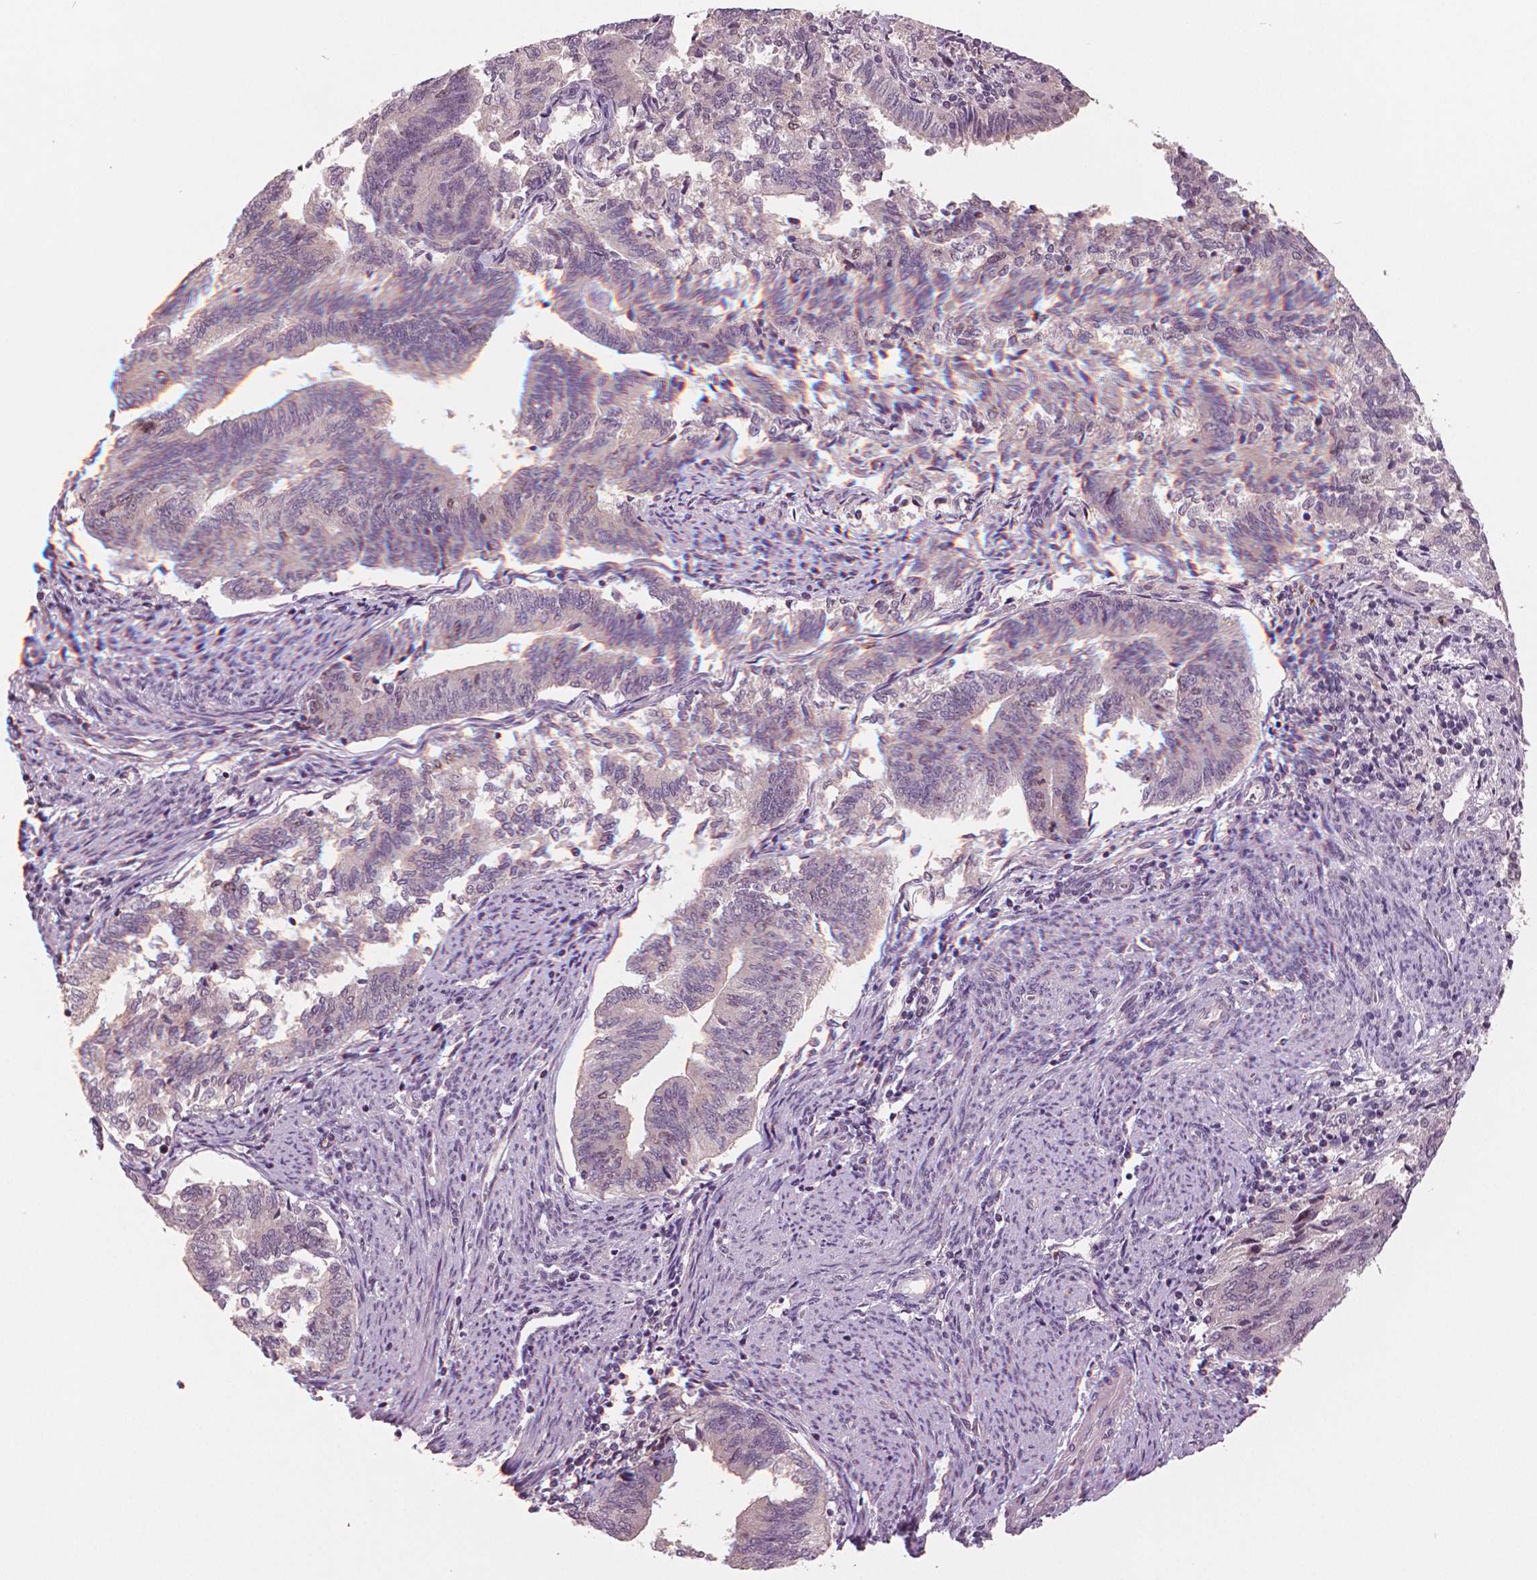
{"staining": {"intensity": "weak", "quantity": "<25%", "location": "nuclear"}, "tissue": "endometrial cancer", "cell_type": "Tumor cells", "image_type": "cancer", "snomed": [{"axis": "morphology", "description": "Adenocarcinoma, NOS"}, {"axis": "topography", "description": "Endometrium"}], "caption": "High power microscopy histopathology image of an immunohistochemistry (IHC) histopathology image of endometrial cancer, revealing no significant staining in tumor cells.", "gene": "MKI67", "patient": {"sex": "female", "age": 65}}